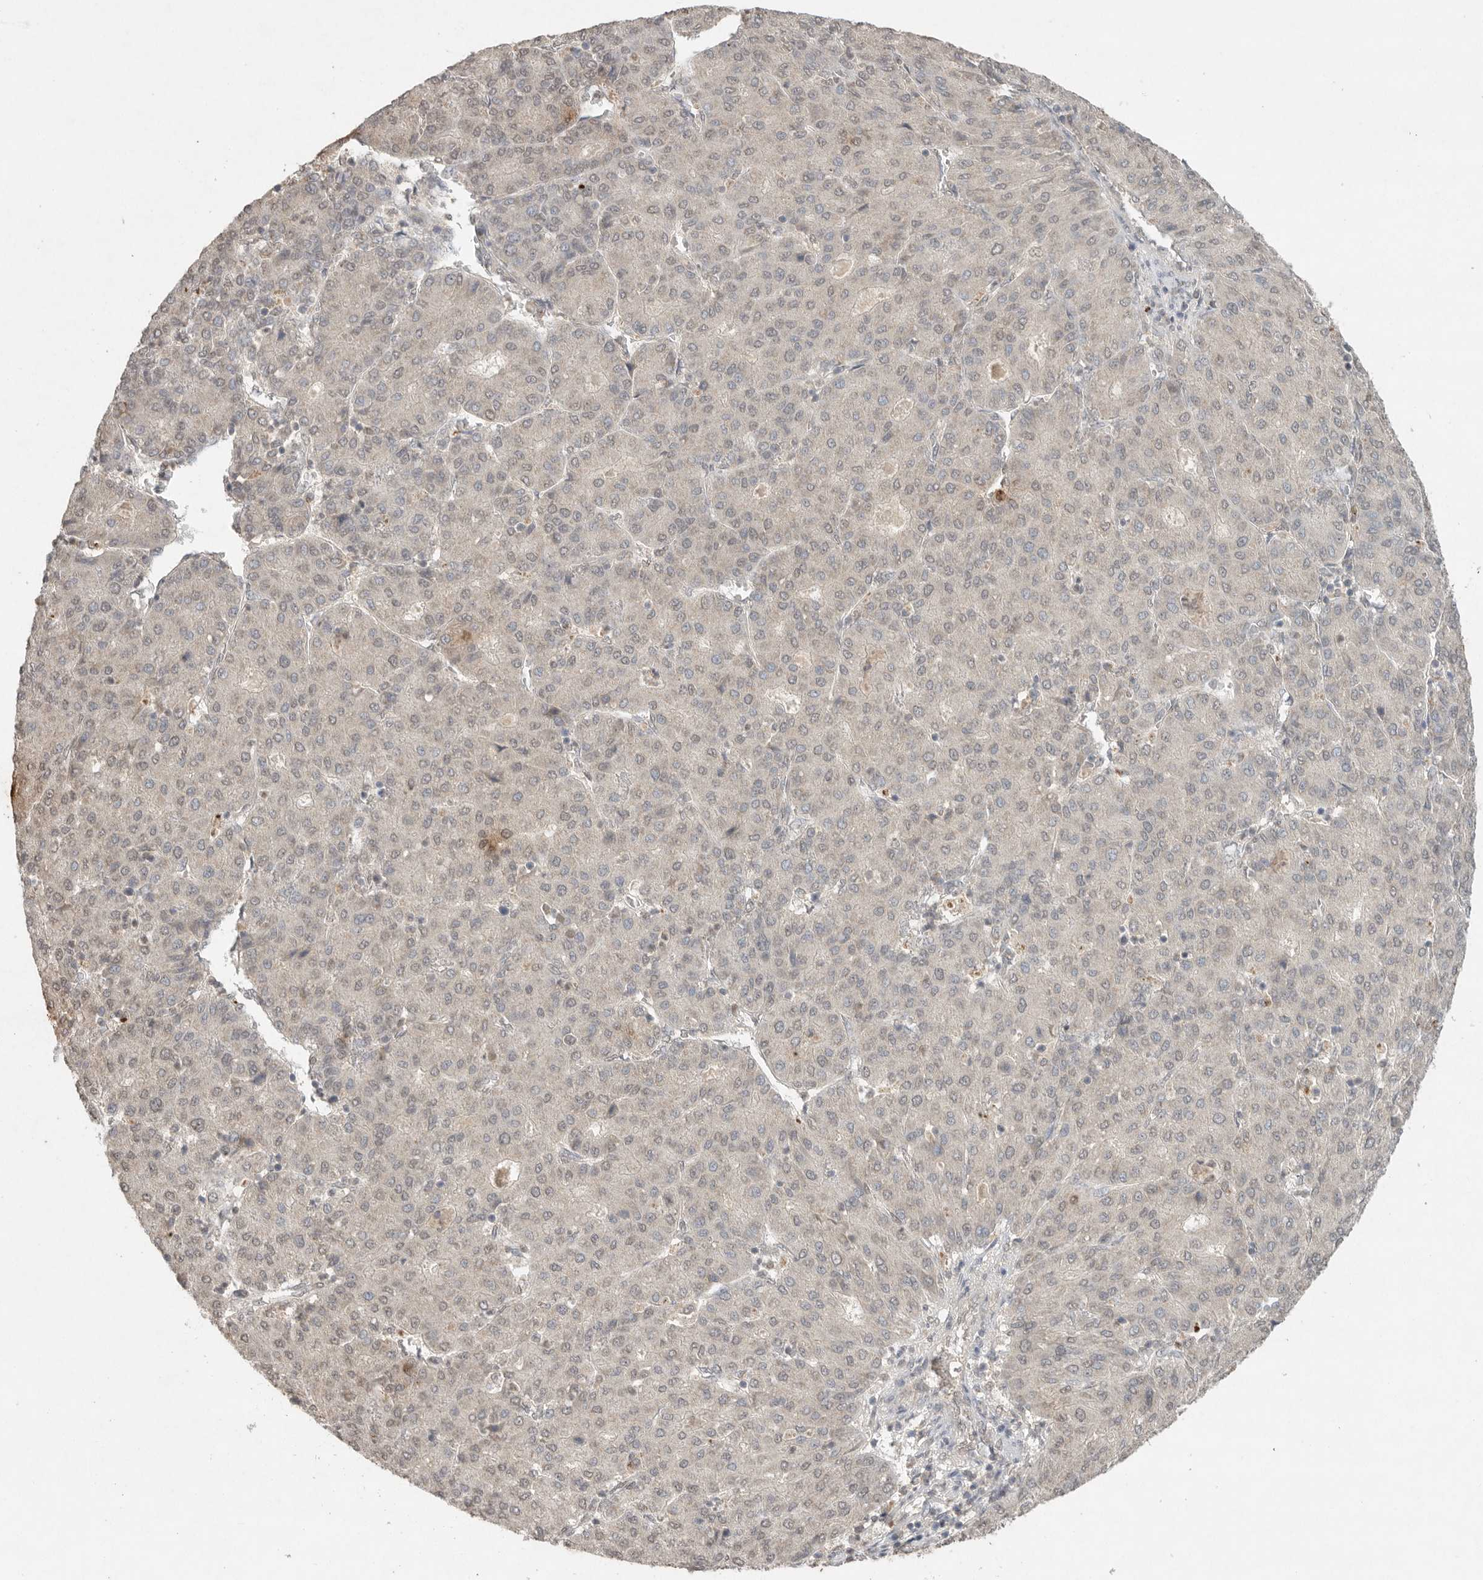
{"staining": {"intensity": "weak", "quantity": "<25%", "location": "nuclear"}, "tissue": "liver cancer", "cell_type": "Tumor cells", "image_type": "cancer", "snomed": [{"axis": "morphology", "description": "Carcinoma, Hepatocellular, NOS"}, {"axis": "topography", "description": "Liver"}], "caption": "The photomicrograph reveals no significant expression in tumor cells of hepatocellular carcinoma (liver).", "gene": "KLK5", "patient": {"sex": "male", "age": 65}}